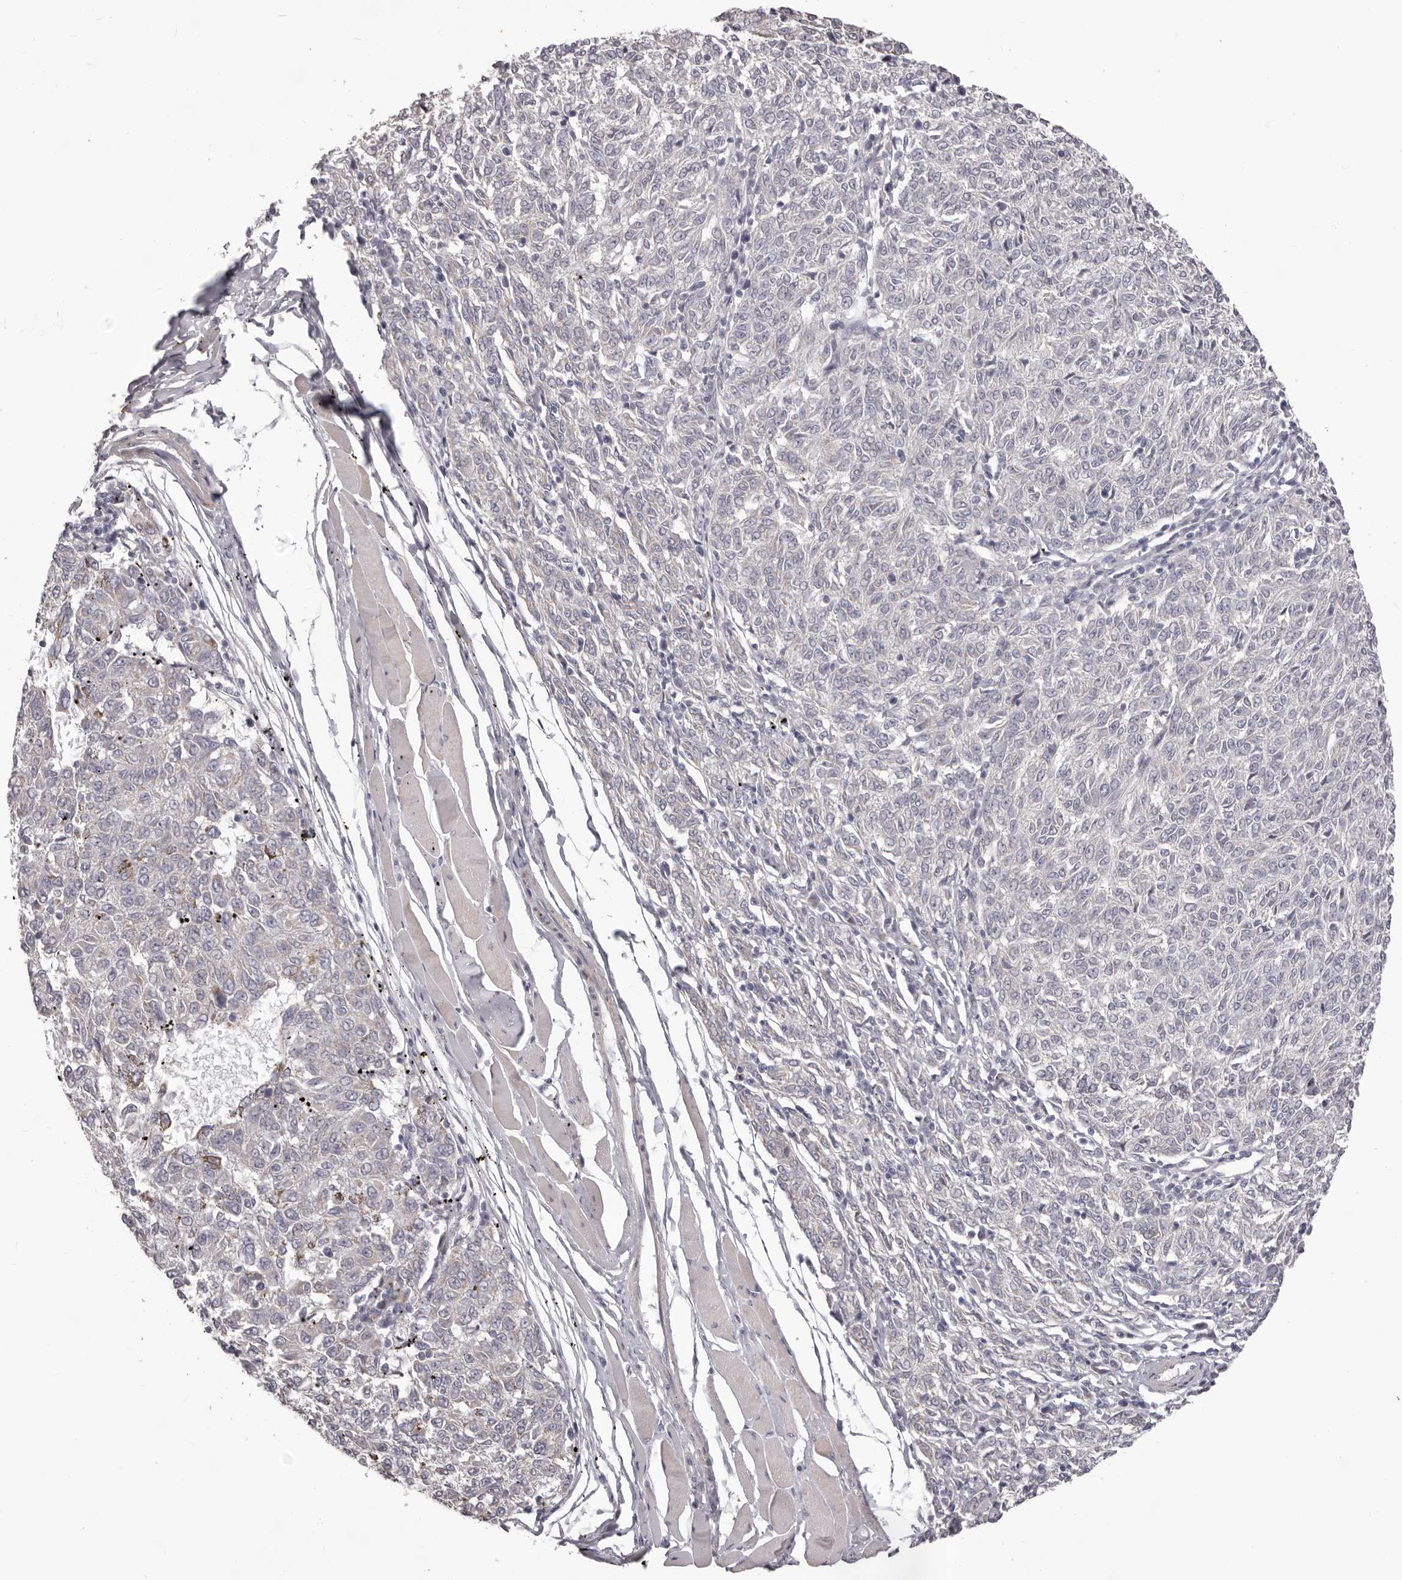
{"staining": {"intensity": "negative", "quantity": "none", "location": "none"}, "tissue": "melanoma", "cell_type": "Tumor cells", "image_type": "cancer", "snomed": [{"axis": "morphology", "description": "Malignant melanoma, NOS"}, {"axis": "topography", "description": "Skin"}], "caption": "Malignant melanoma stained for a protein using immunohistochemistry shows no expression tumor cells.", "gene": "PRMT2", "patient": {"sex": "female", "age": 72}}